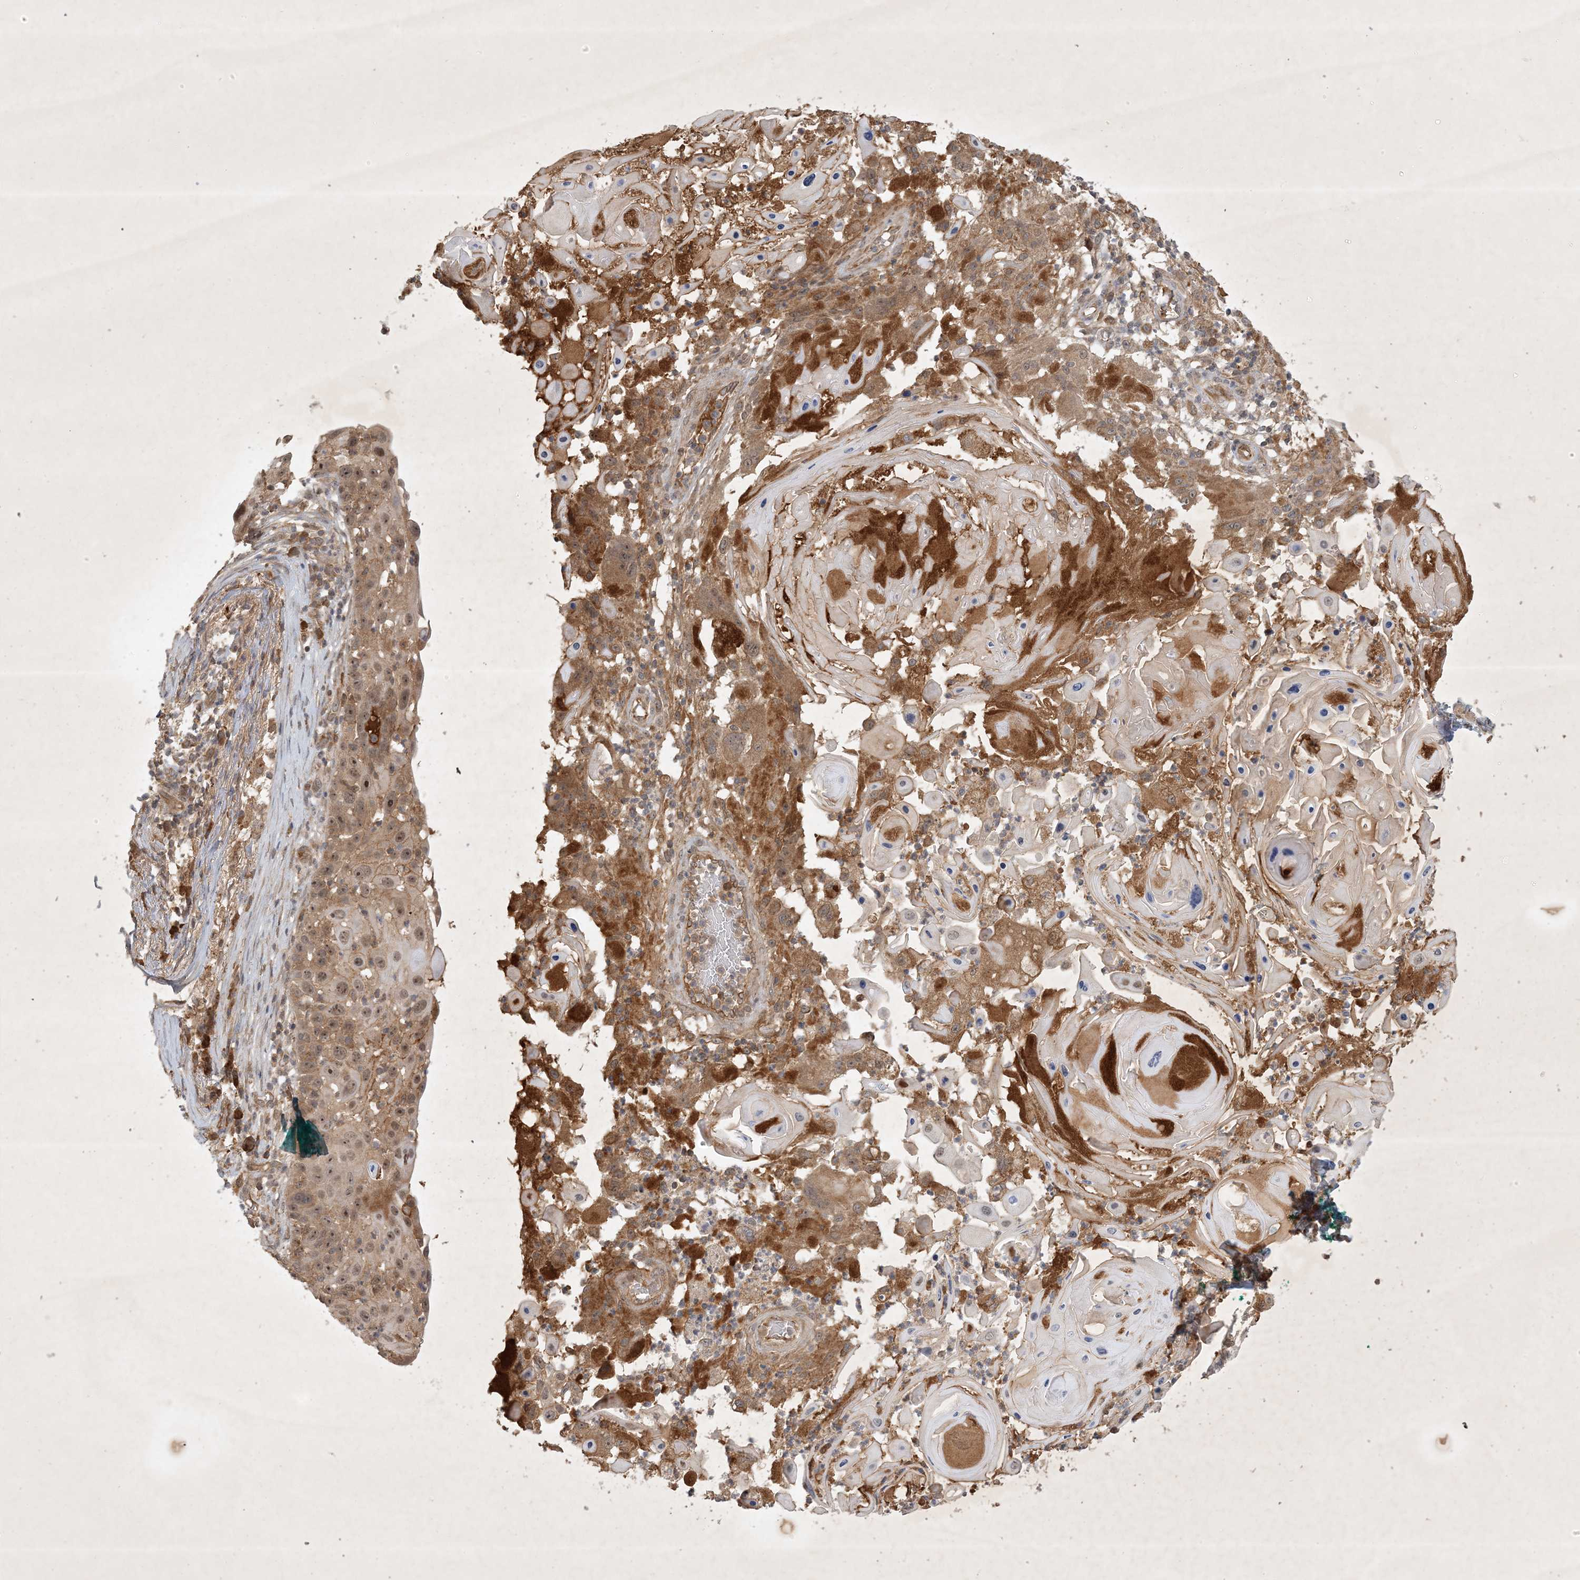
{"staining": {"intensity": "moderate", "quantity": ">75%", "location": "cytoplasmic/membranous,nuclear"}, "tissue": "skin cancer", "cell_type": "Tumor cells", "image_type": "cancer", "snomed": [{"axis": "morphology", "description": "Squamous cell carcinoma, NOS"}, {"axis": "topography", "description": "Skin"}], "caption": "A high-resolution micrograph shows IHC staining of skin cancer (squamous cell carcinoma), which demonstrates moderate cytoplasmic/membranous and nuclear expression in about >75% of tumor cells. The protein is shown in brown color, while the nuclei are stained blue.", "gene": "ZCCHC4", "patient": {"sex": "female", "age": 44}}